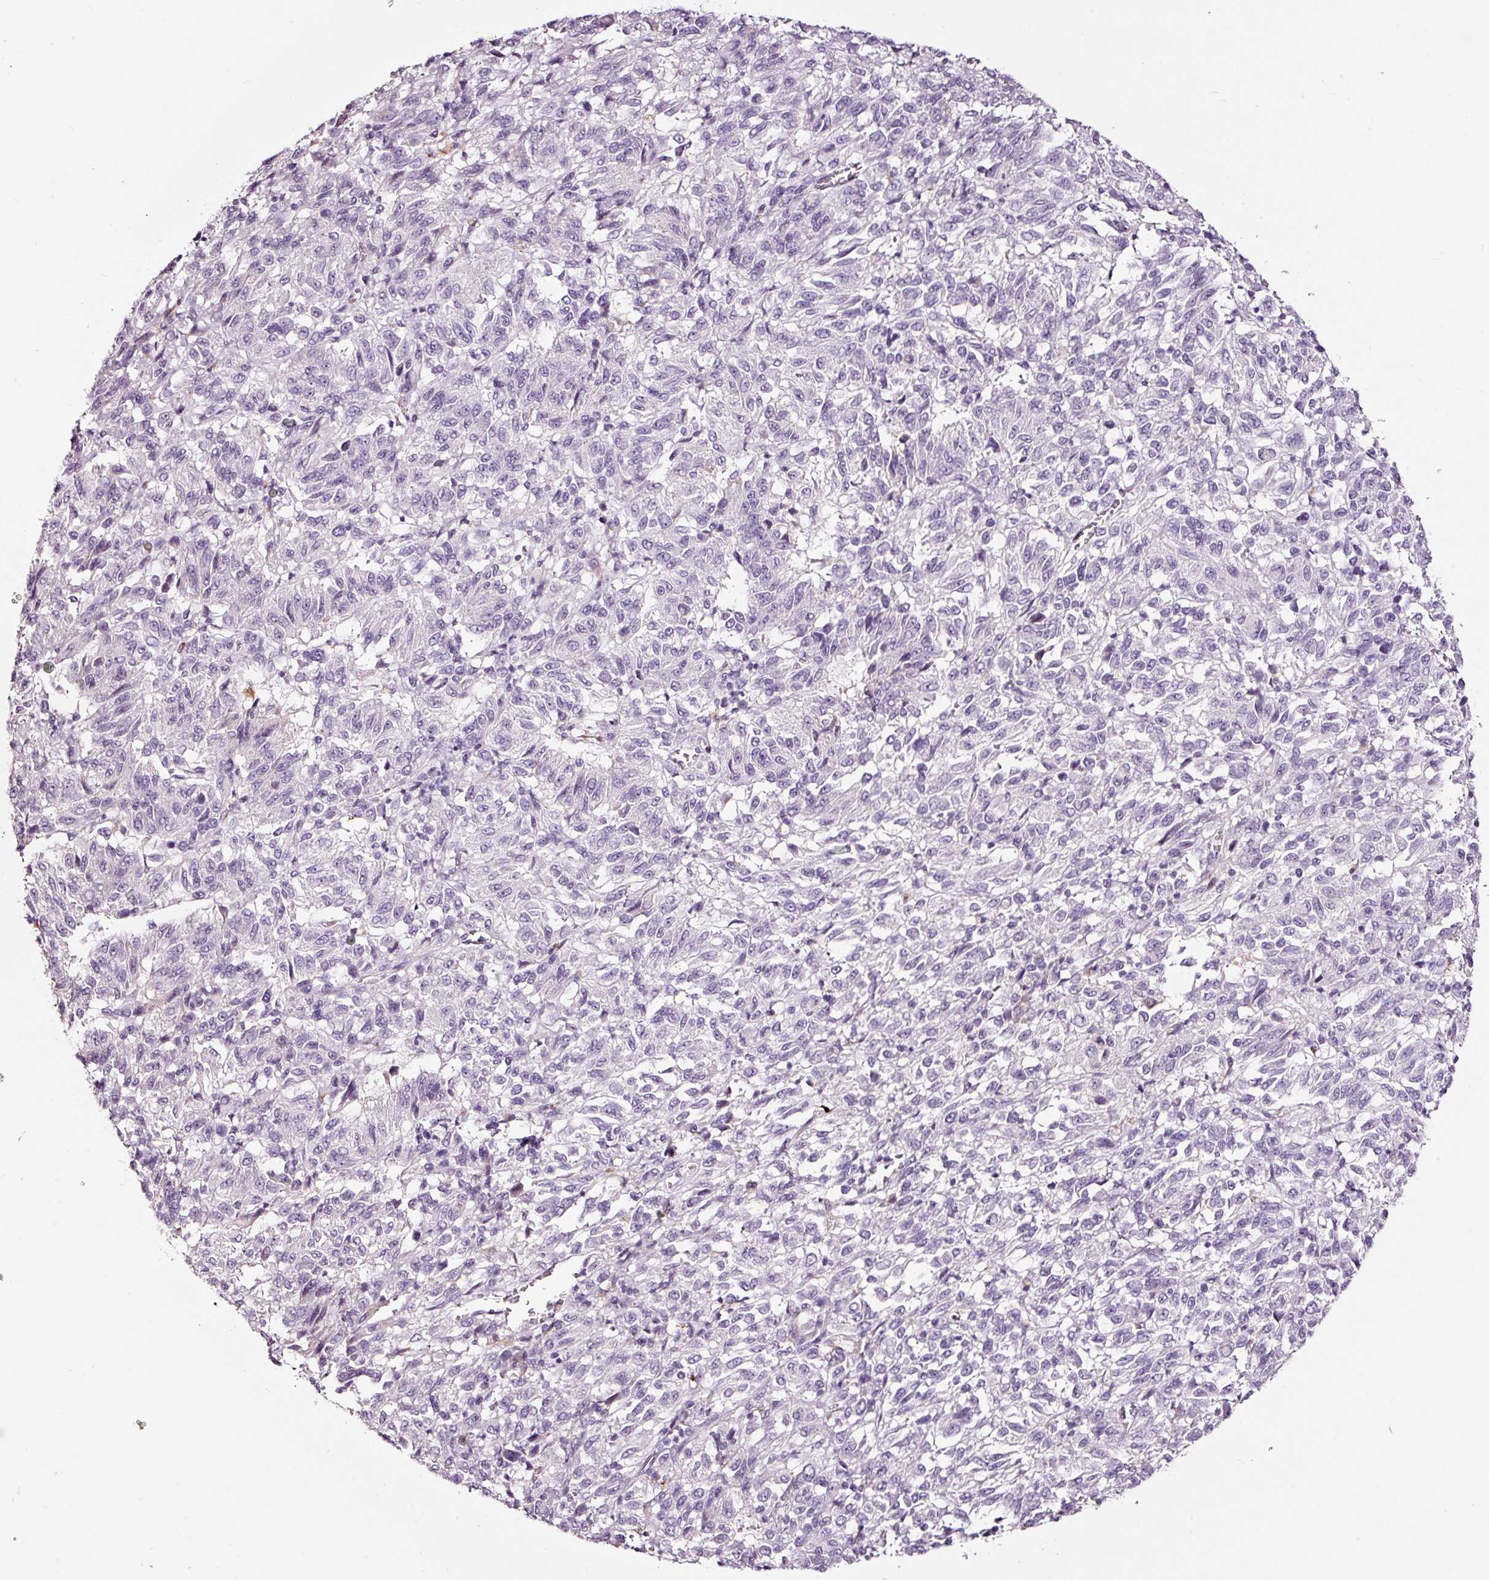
{"staining": {"intensity": "negative", "quantity": "none", "location": "none"}, "tissue": "melanoma", "cell_type": "Tumor cells", "image_type": "cancer", "snomed": [{"axis": "morphology", "description": "Malignant melanoma, Metastatic site"}, {"axis": "topography", "description": "Lung"}], "caption": "Human melanoma stained for a protein using immunohistochemistry (IHC) shows no staining in tumor cells.", "gene": "LAMP3", "patient": {"sex": "male", "age": 64}}